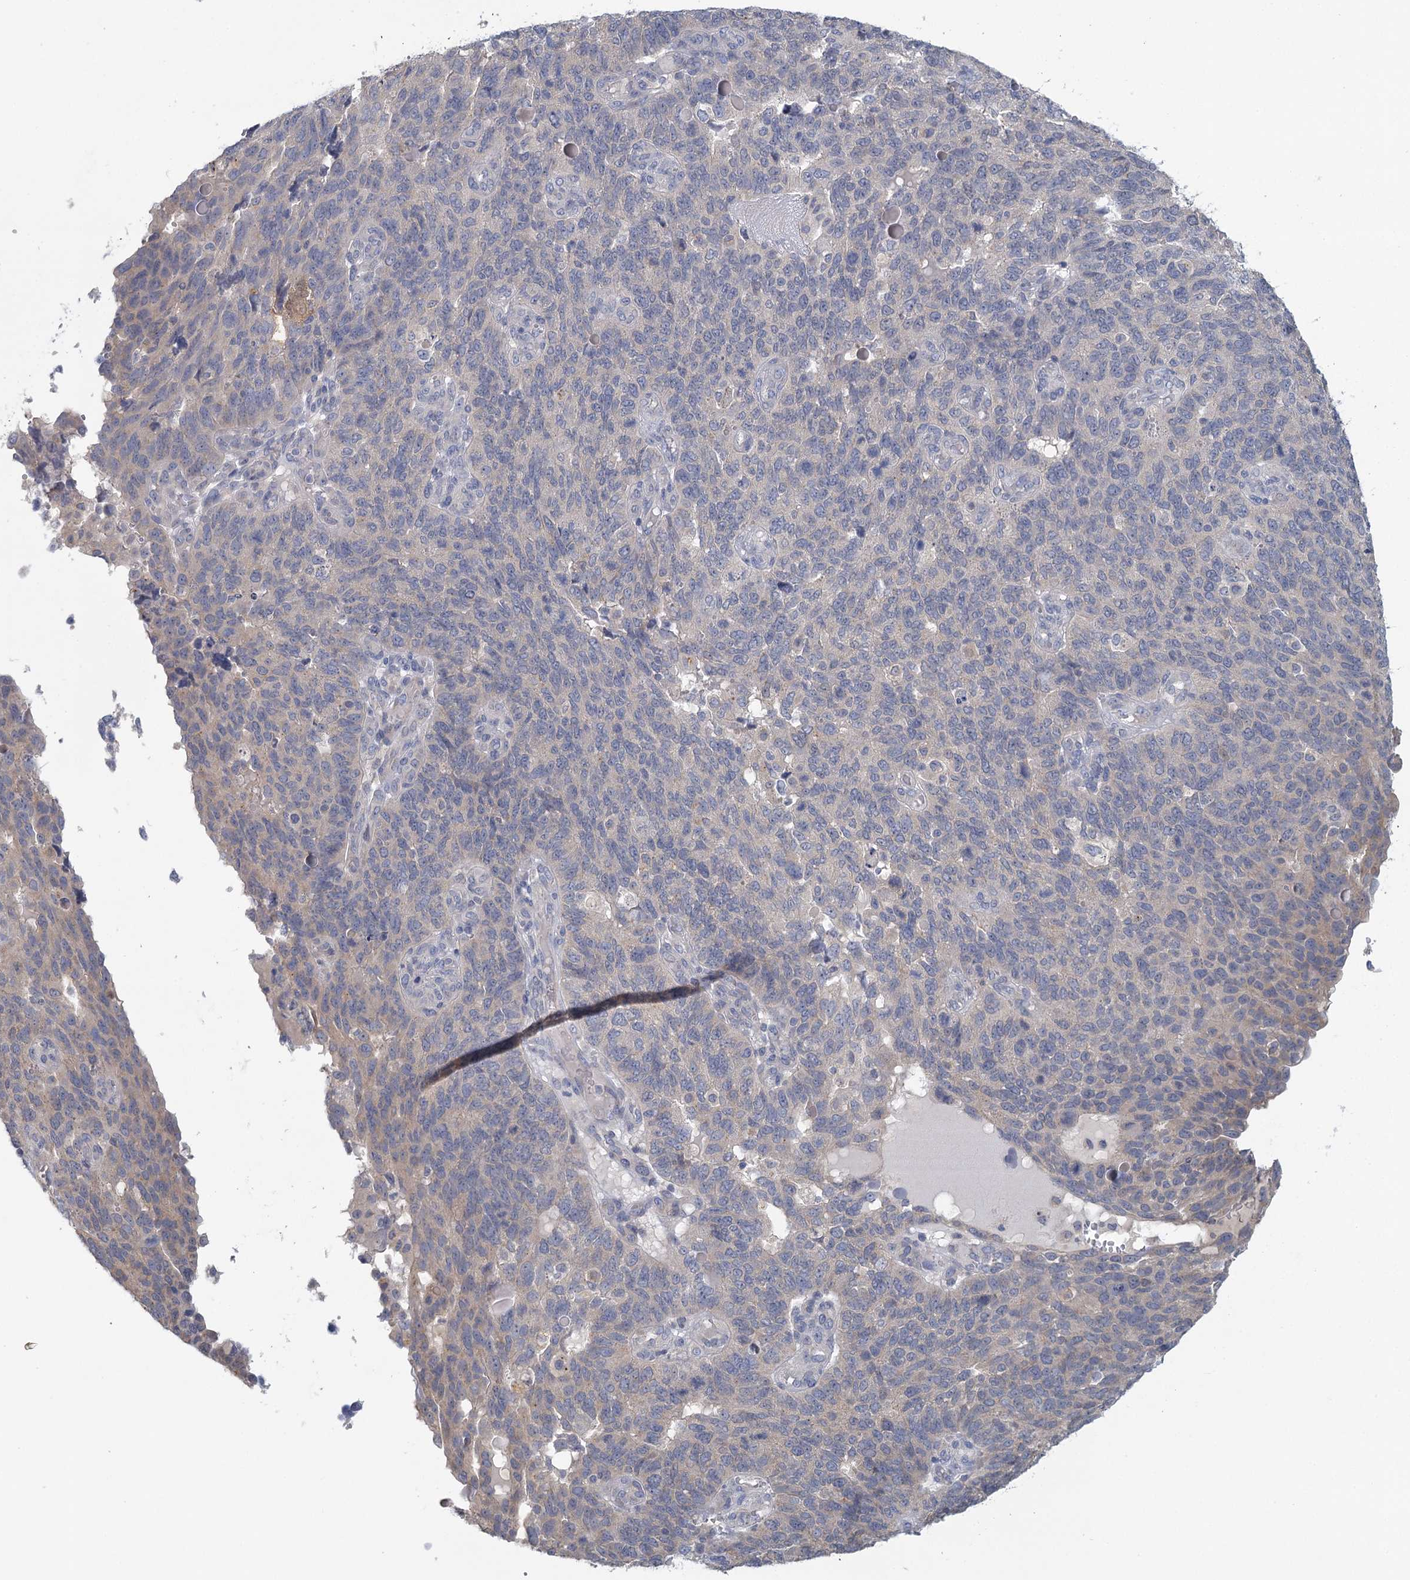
{"staining": {"intensity": "negative", "quantity": "none", "location": "none"}, "tissue": "endometrial cancer", "cell_type": "Tumor cells", "image_type": "cancer", "snomed": [{"axis": "morphology", "description": "Adenocarcinoma, NOS"}, {"axis": "topography", "description": "Endometrium"}], "caption": "Immunohistochemistry photomicrograph of human endometrial cancer (adenocarcinoma) stained for a protein (brown), which demonstrates no staining in tumor cells.", "gene": "MYO7B", "patient": {"sex": "female", "age": 66}}